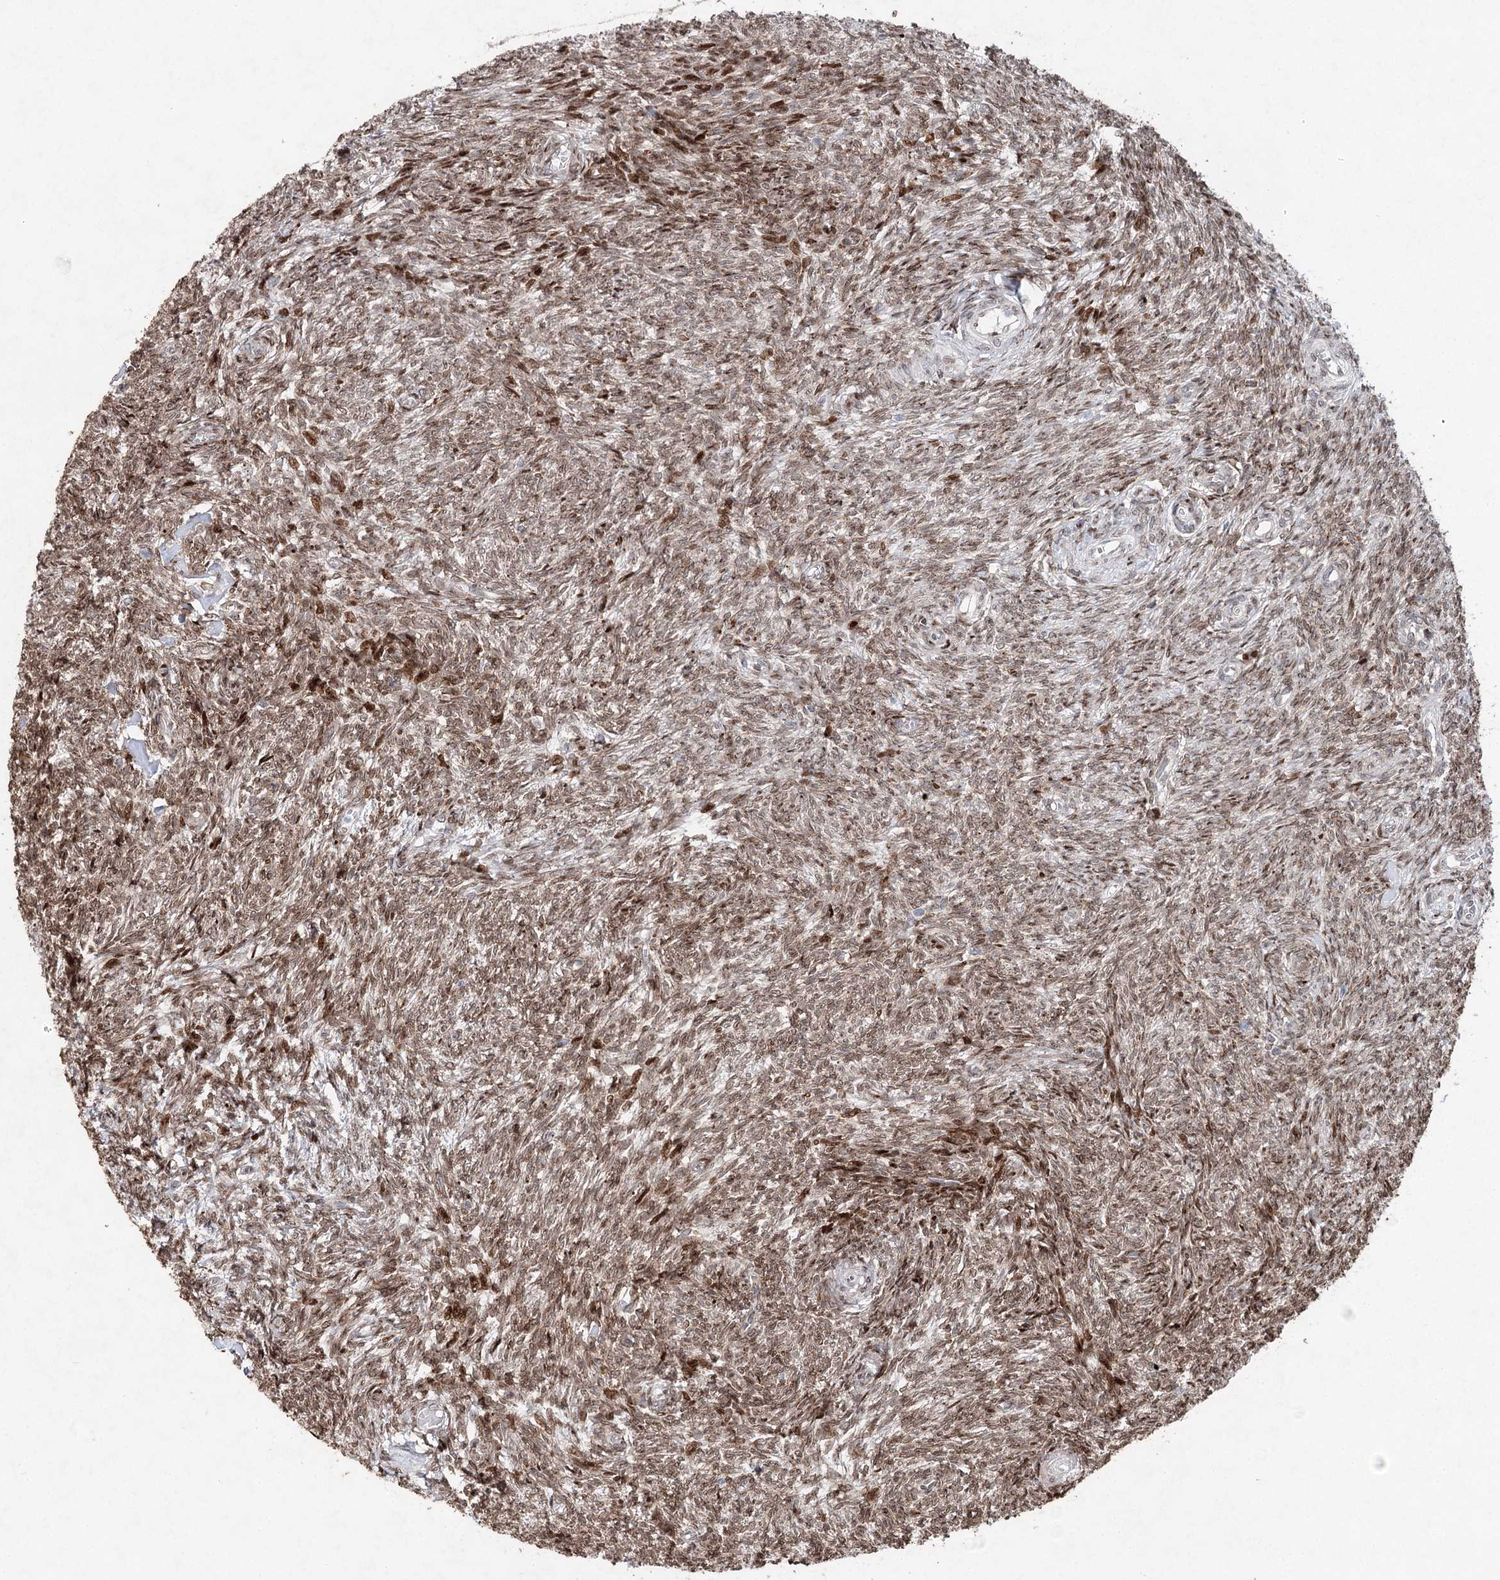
{"staining": {"intensity": "moderate", "quantity": ">75%", "location": "nuclear"}, "tissue": "ovary", "cell_type": "Ovarian stroma cells", "image_type": "normal", "snomed": [{"axis": "morphology", "description": "Normal tissue, NOS"}, {"axis": "topography", "description": "Ovary"}], "caption": "Protein analysis of unremarkable ovary reveals moderate nuclear positivity in about >75% of ovarian stroma cells. (DAB (3,3'-diaminobenzidine) IHC with brightfield microscopy, high magnification).", "gene": "FRMD4A", "patient": {"sex": "female", "age": 44}}